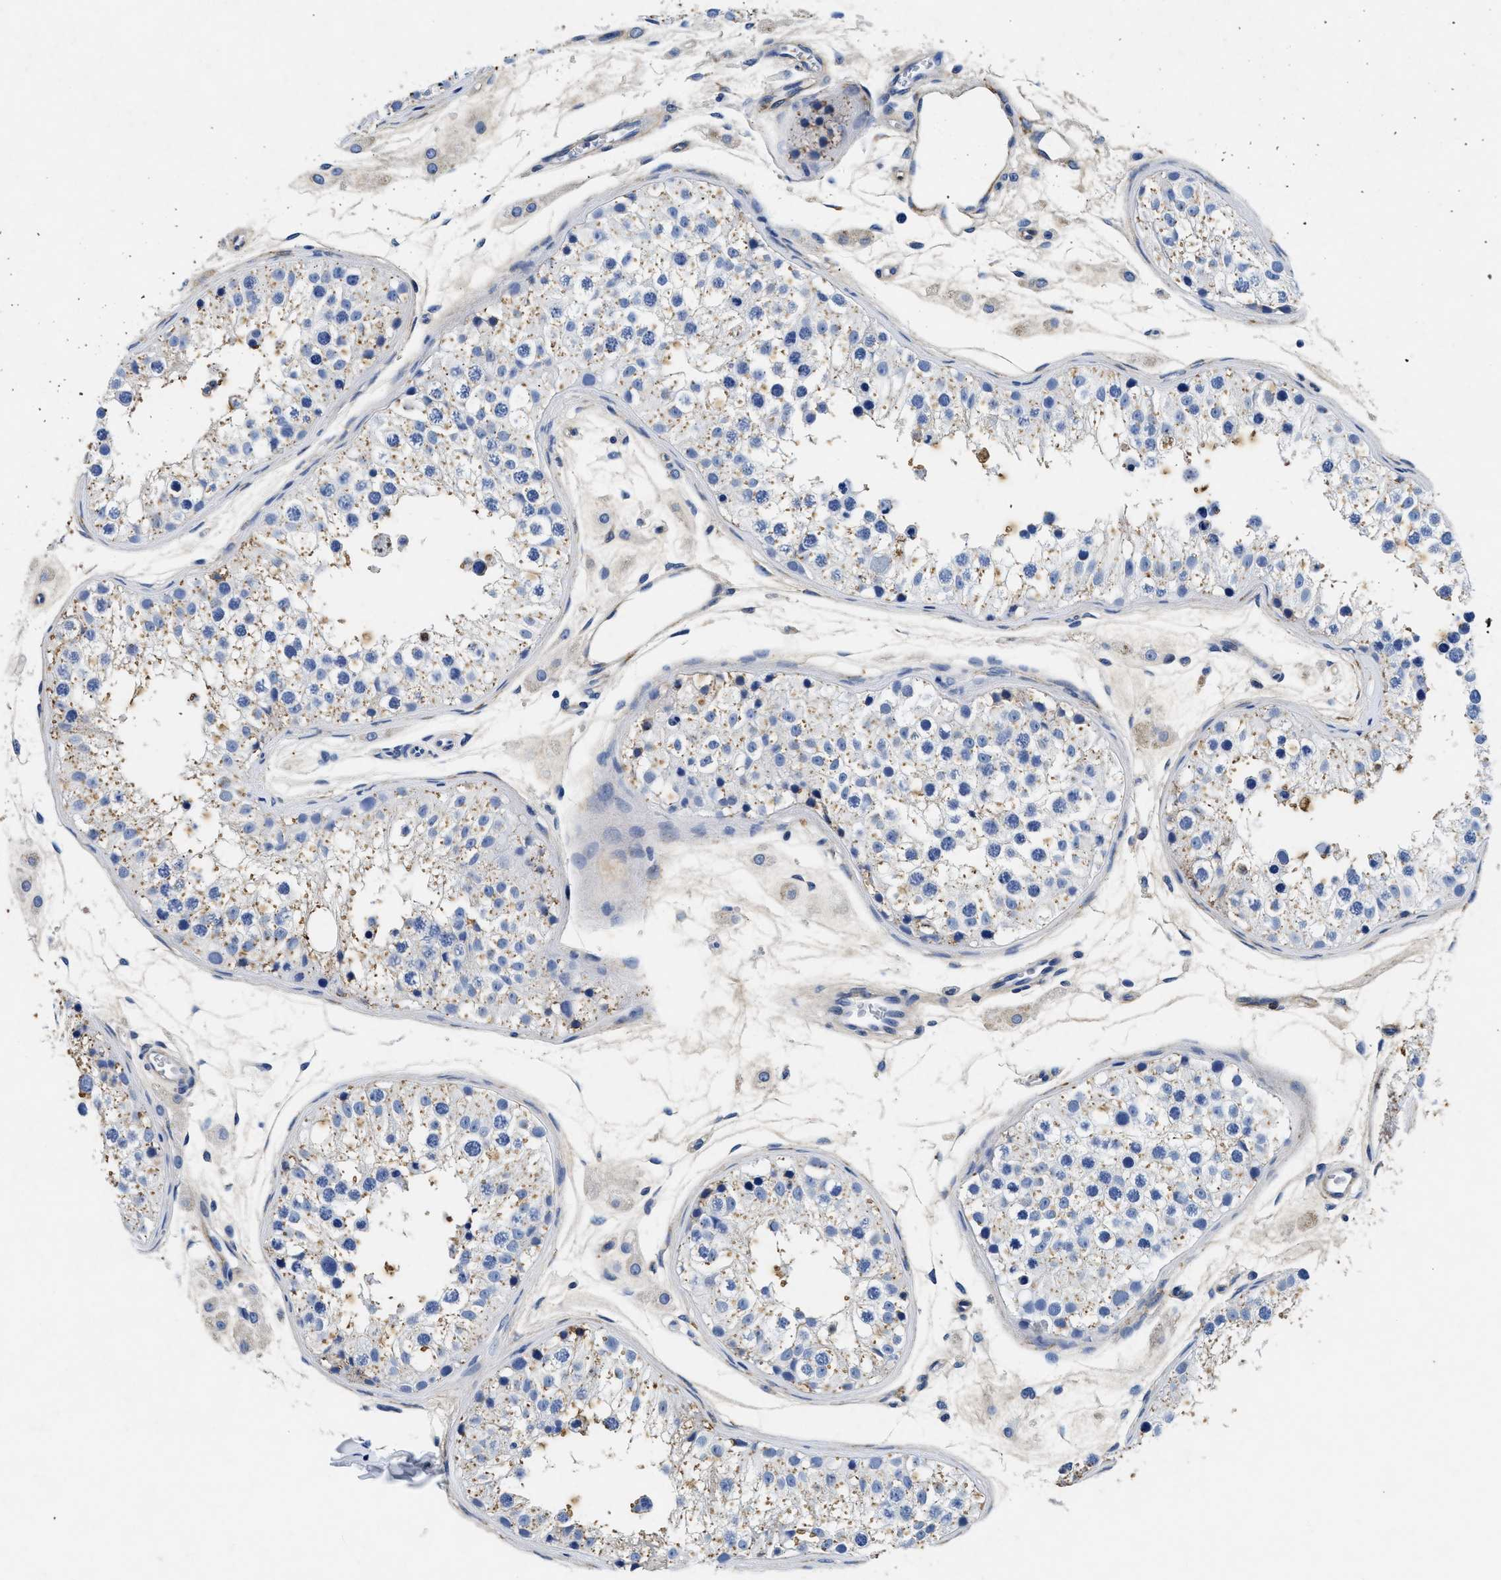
{"staining": {"intensity": "weak", "quantity": "25%-75%", "location": "cytoplasmic/membranous"}, "tissue": "testis", "cell_type": "Cells in seminiferous ducts", "image_type": "normal", "snomed": [{"axis": "morphology", "description": "Normal tissue, NOS"}, {"axis": "morphology", "description": "Adenocarcinoma, metastatic, NOS"}, {"axis": "topography", "description": "Testis"}], "caption": "Human testis stained with a brown dye shows weak cytoplasmic/membranous positive positivity in approximately 25%-75% of cells in seminiferous ducts.", "gene": "LAMA3", "patient": {"sex": "male", "age": 26}}